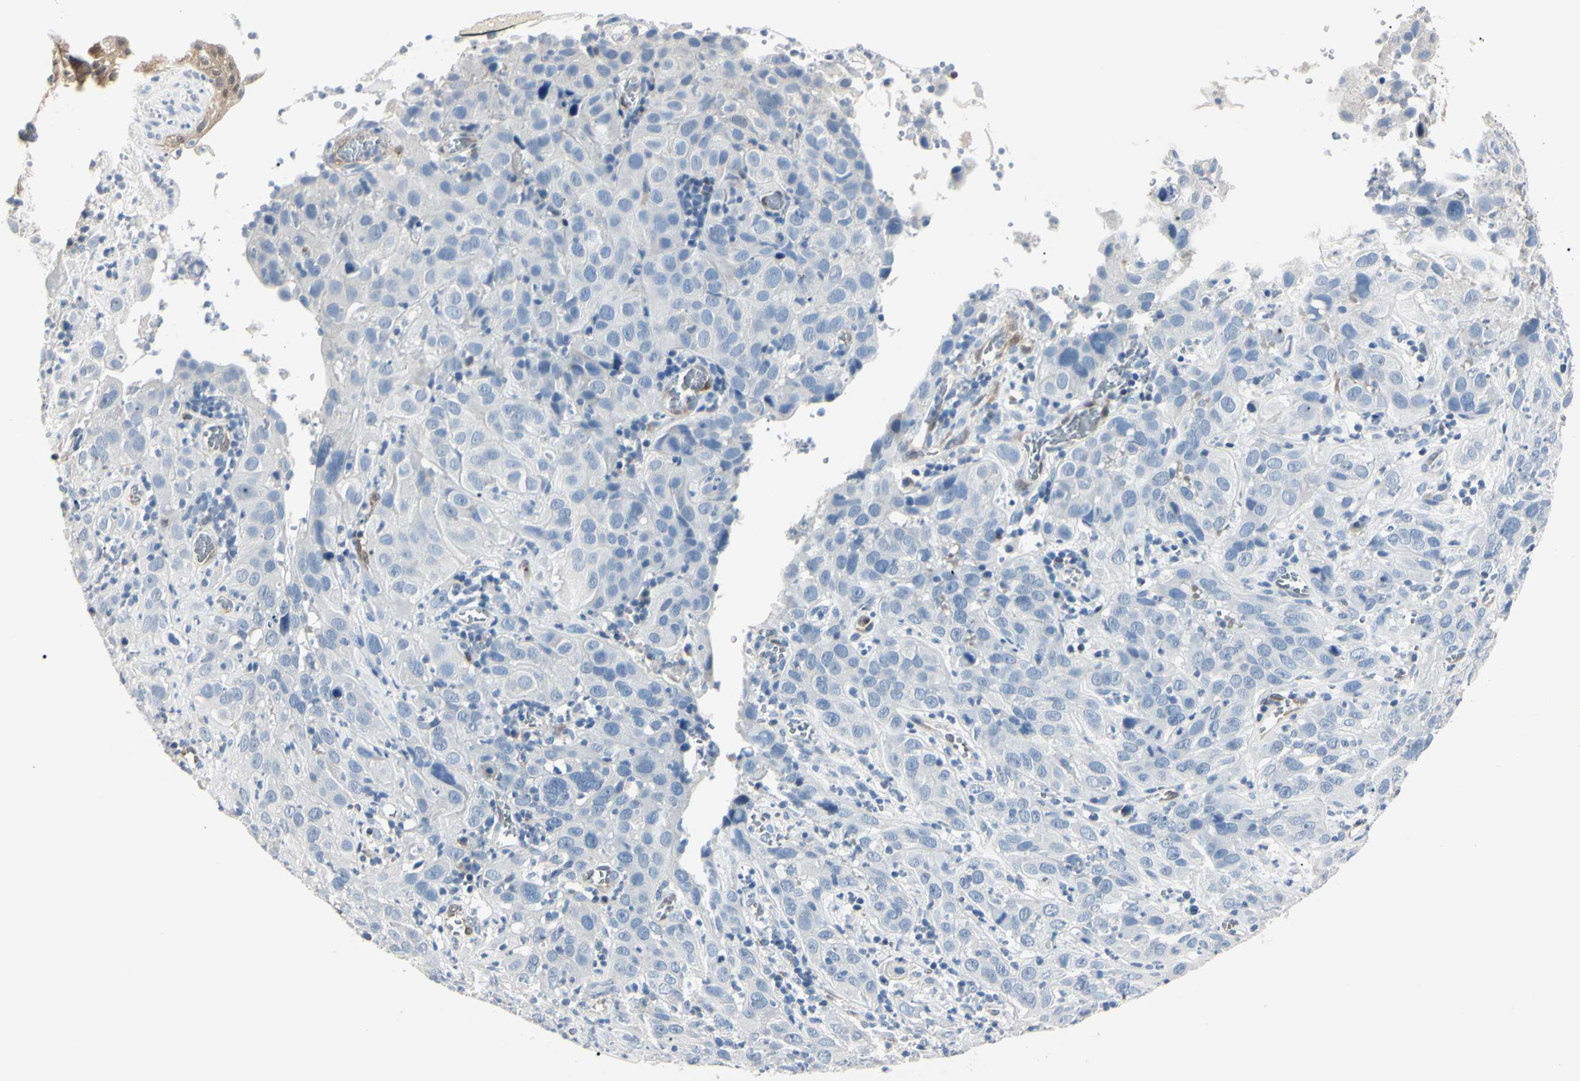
{"staining": {"intensity": "weak", "quantity": "<25%", "location": "cytoplasmic/membranous"}, "tissue": "cervical cancer", "cell_type": "Tumor cells", "image_type": "cancer", "snomed": [{"axis": "morphology", "description": "Squamous cell carcinoma, NOS"}, {"axis": "topography", "description": "Cervix"}], "caption": "IHC histopathology image of human cervical cancer stained for a protein (brown), which demonstrates no positivity in tumor cells.", "gene": "AKR1C3", "patient": {"sex": "female", "age": 32}}